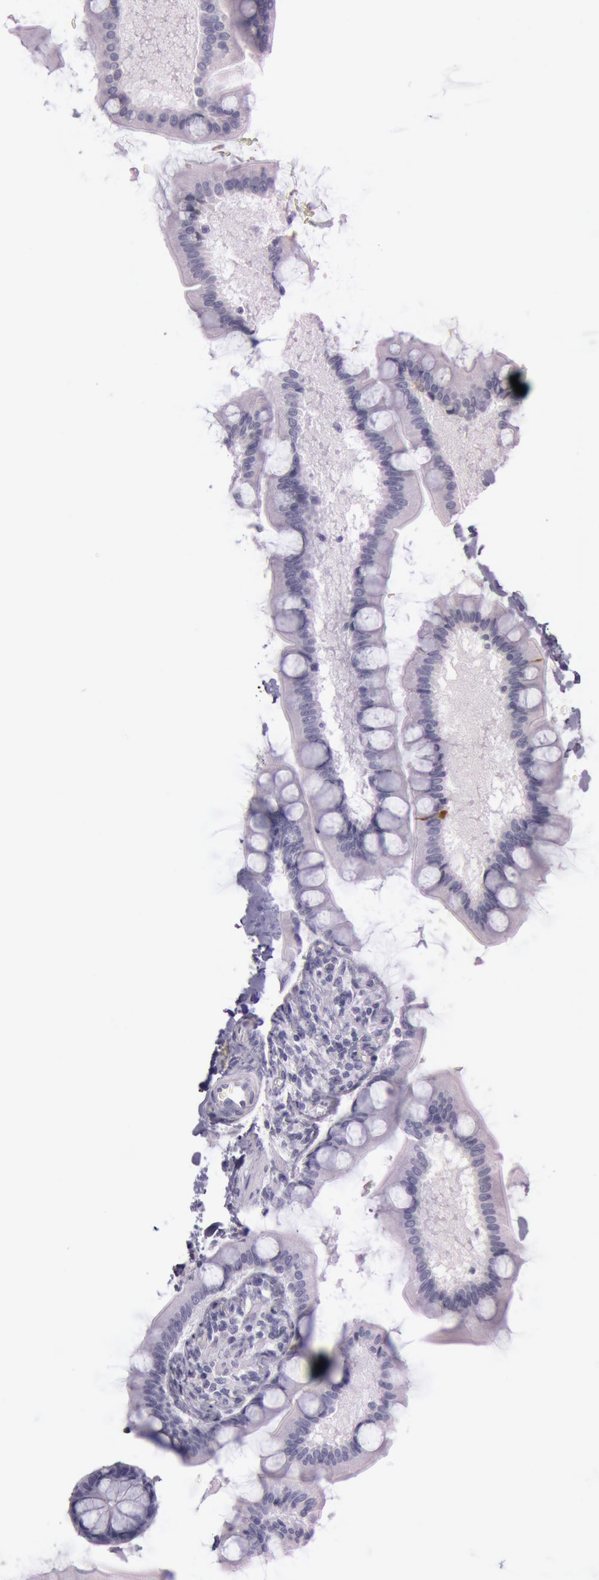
{"staining": {"intensity": "negative", "quantity": "none", "location": "none"}, "tissue": "gallbladder", "cell_type": "Glandular cells", "image_type": "normal", "snomed": [{"axis": "morphology", "description": "Normal tissue, NOS"}, {"axis": "morphology", "description": "Inflammation, NOS"}, {"axis": "topography", "description": "Gallbladder"}], "caption": "The IHC photomicrograph has no significant expression in glandular cells of gallbladder. The staining was performed using DAB to visualize the protein expression in brown, while the nuclei were stained in blue with hematoxylin (Magnification: 20x).", "gene": "FOLH1", "patient": {"sex": "male", "age": 66}}